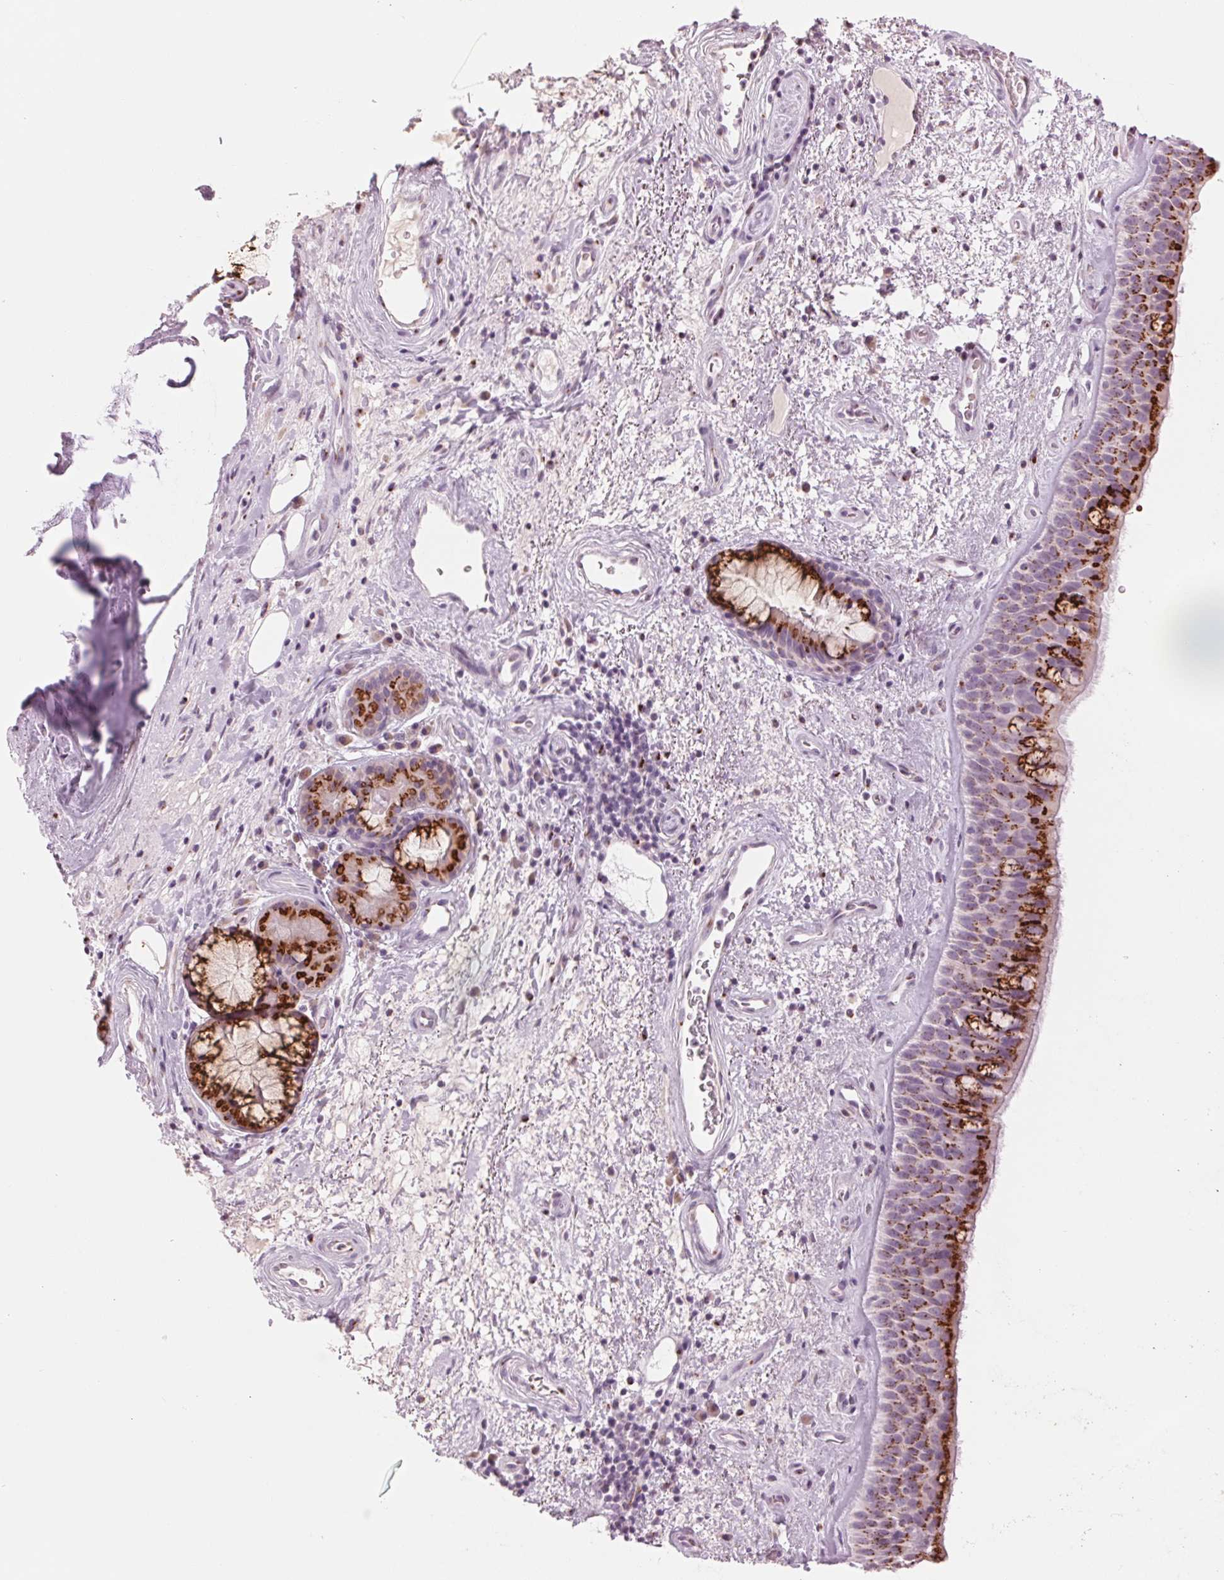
{"staining": {"intensity": "strong", "quantity": ">75%", "location": "cytoplasmic/membranous"}, "tissue": "bronchus", "cell_type": "Respiratory epithelial cells", "image_type": "normal", "snomed": [{"axis": "morphology", "description": "Normal tissue, NOS"}, {"axis": "topography", "description": "Bronchus"}], "caption": "Protein staining exhibits strong cytoplasmic/membranous expression in approximately >75% of respiratory epithelial cells in benign bronchus. Nuclei are stained in blue.", "gene": "GALNT7", "patient": {"sex": "male", "age": 48}}